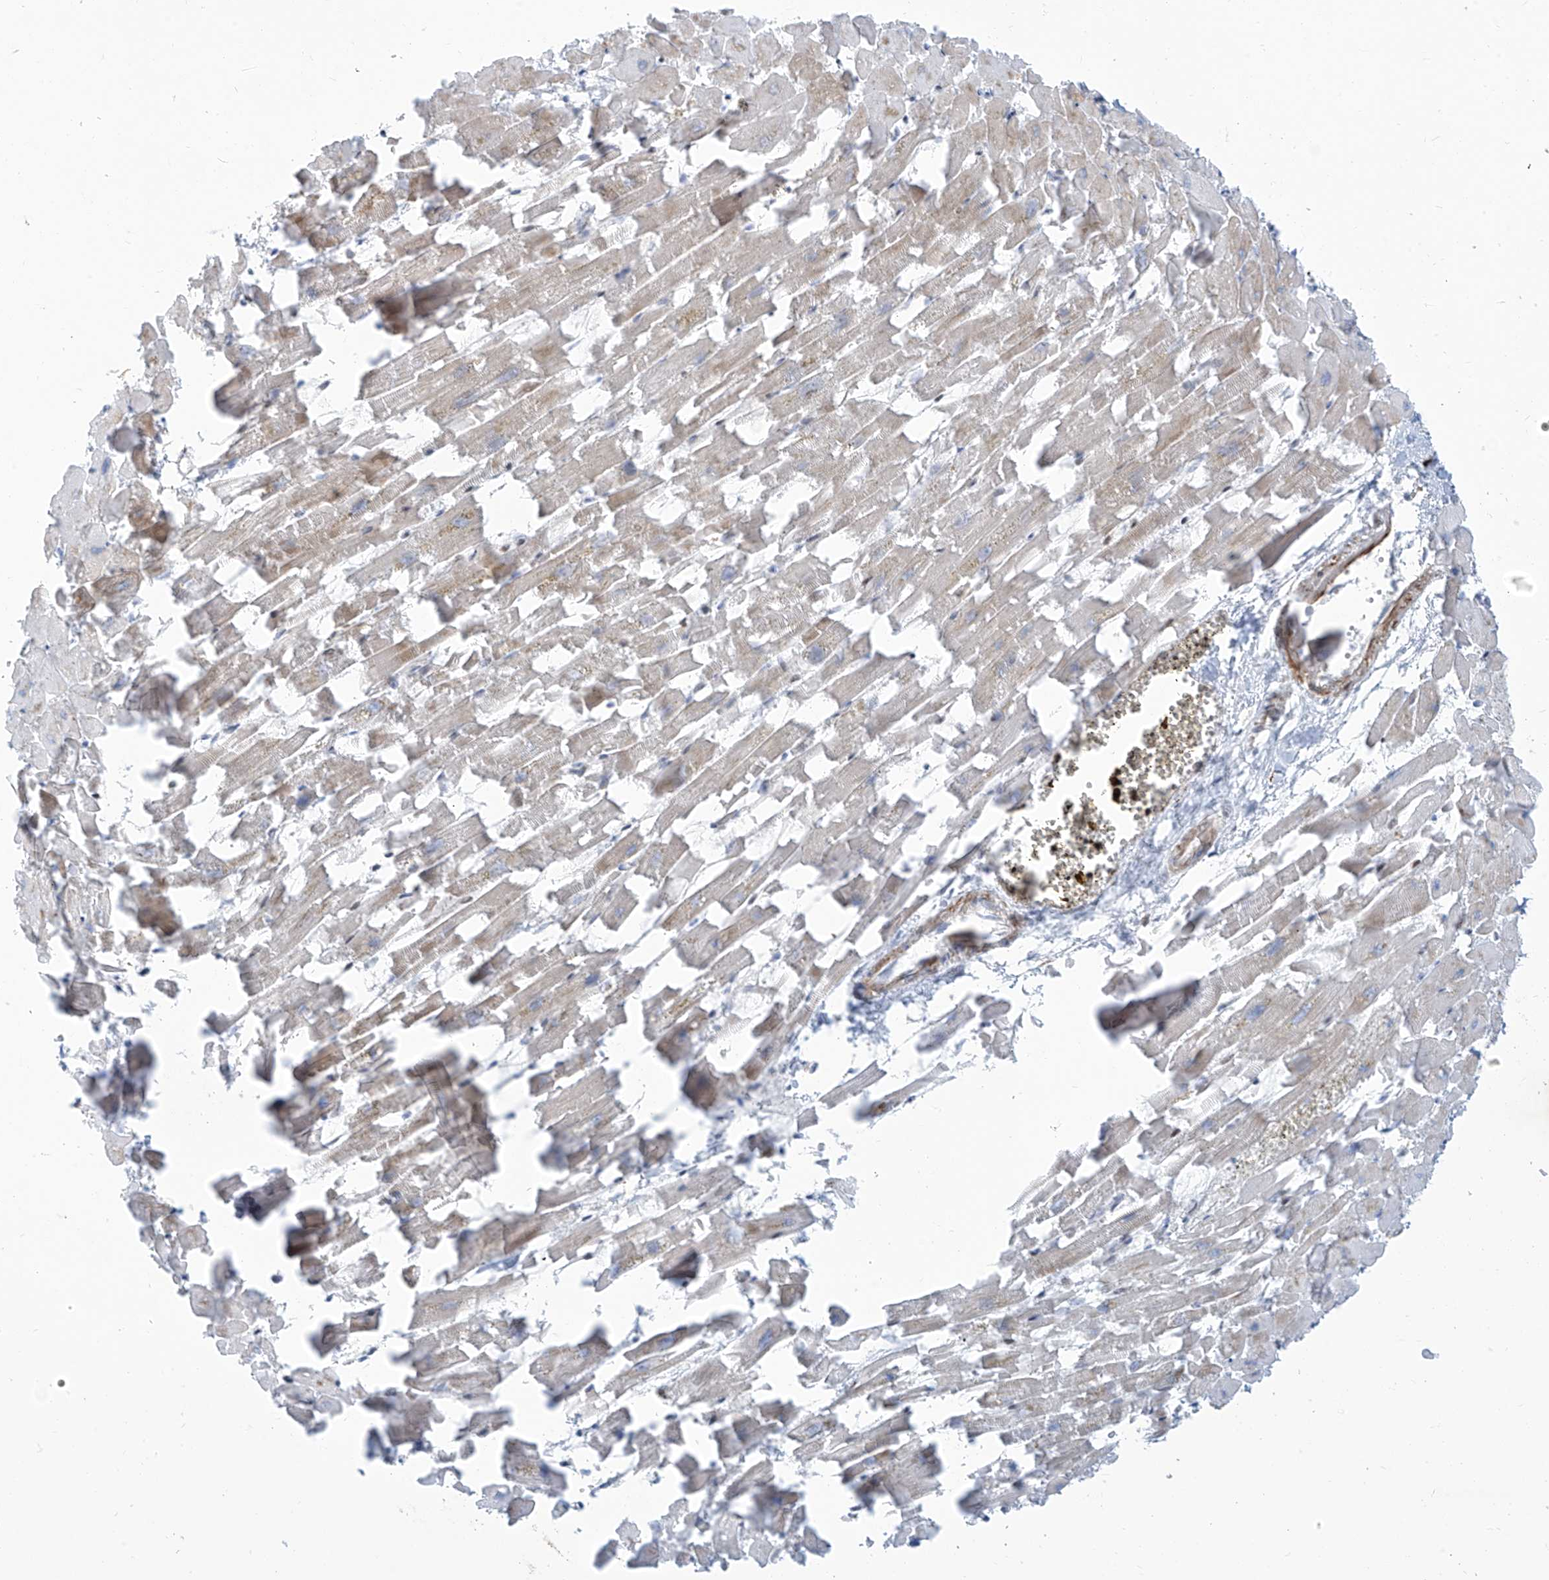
{"staining": {"intensity": "moderate", "quantity": "25%-75%", "location": "cytoplasmic/membranous,nuclear"}, "tissue": "heart muscle", "cell_type": "Cardiomyocytes", "image_type": "normal", "snomed": [{"axis": "morphology", "description": "Normal tissue, NOS"}, {"axis": "topography", "description": "Heart"}], "caption": "A brown stain highlights moderate cytoplasmic/membranous,nuclear positivity of a protein in cardiomyocytes of unremarkable heart muscle. (DAB (3,3'-diaminobenzidine) IHC, brown staining for protein, blue staining for nuclei).", "gene": "LIN9", "patient": {"sex": "female", "age": 64}}